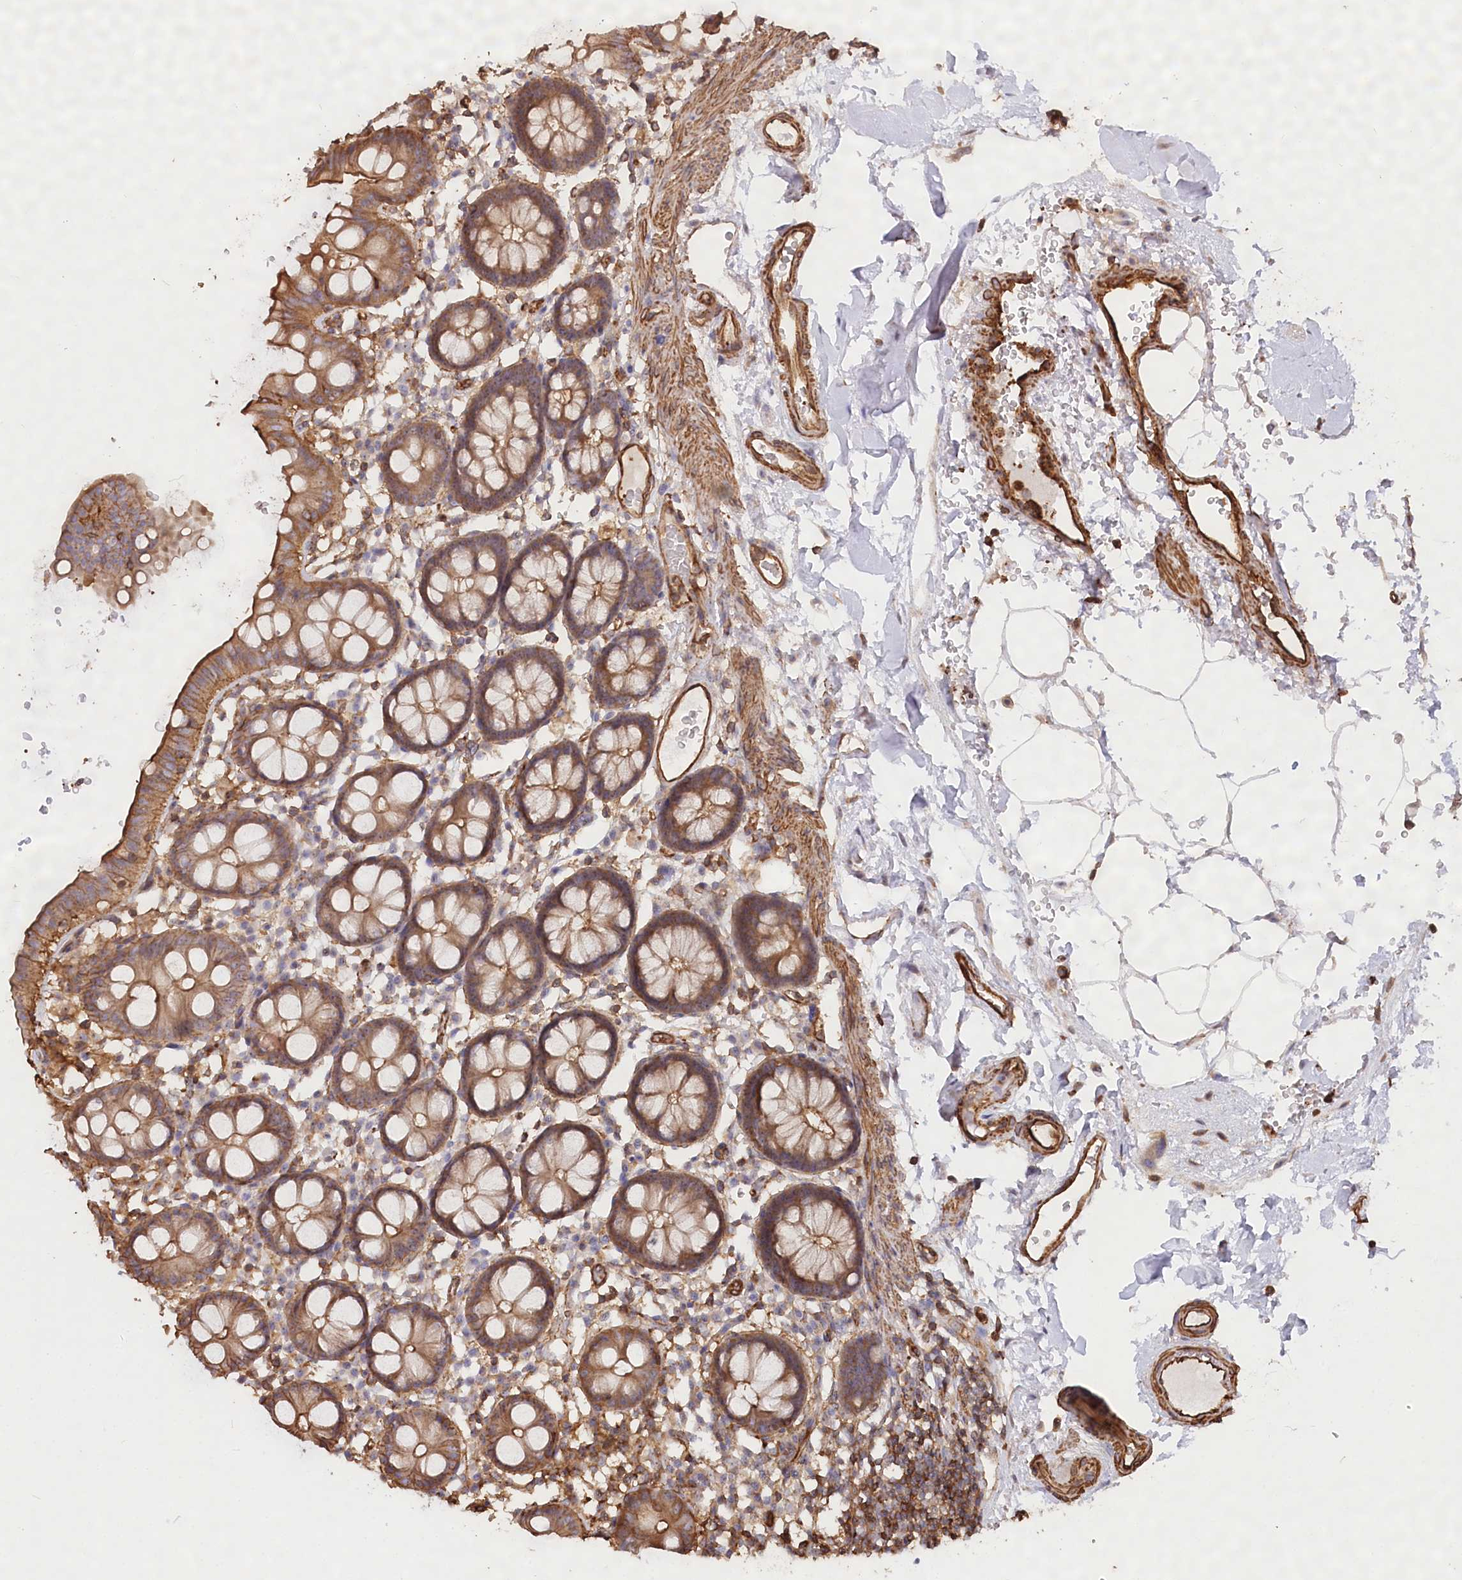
{"staining": {"intensity": "strong", "quantity": ">75%", "location": "cytoplasmic/membranous"}, "tissue": "colon", "cell_type": "Endothelial cells", "image_type": "normal", "snomed": [{"axis": "morphology", "description": "Normal tissue, NOS"}, {"axis": "topography", "description": "Colon"}], "caption": "Human colon stained with a brown dye shows strong cytoplasmic/membranous positive expression in approximately >75% of endothelial cells.", "gene": "WDR36", "patient": {"sex": "male", "age": 75}}